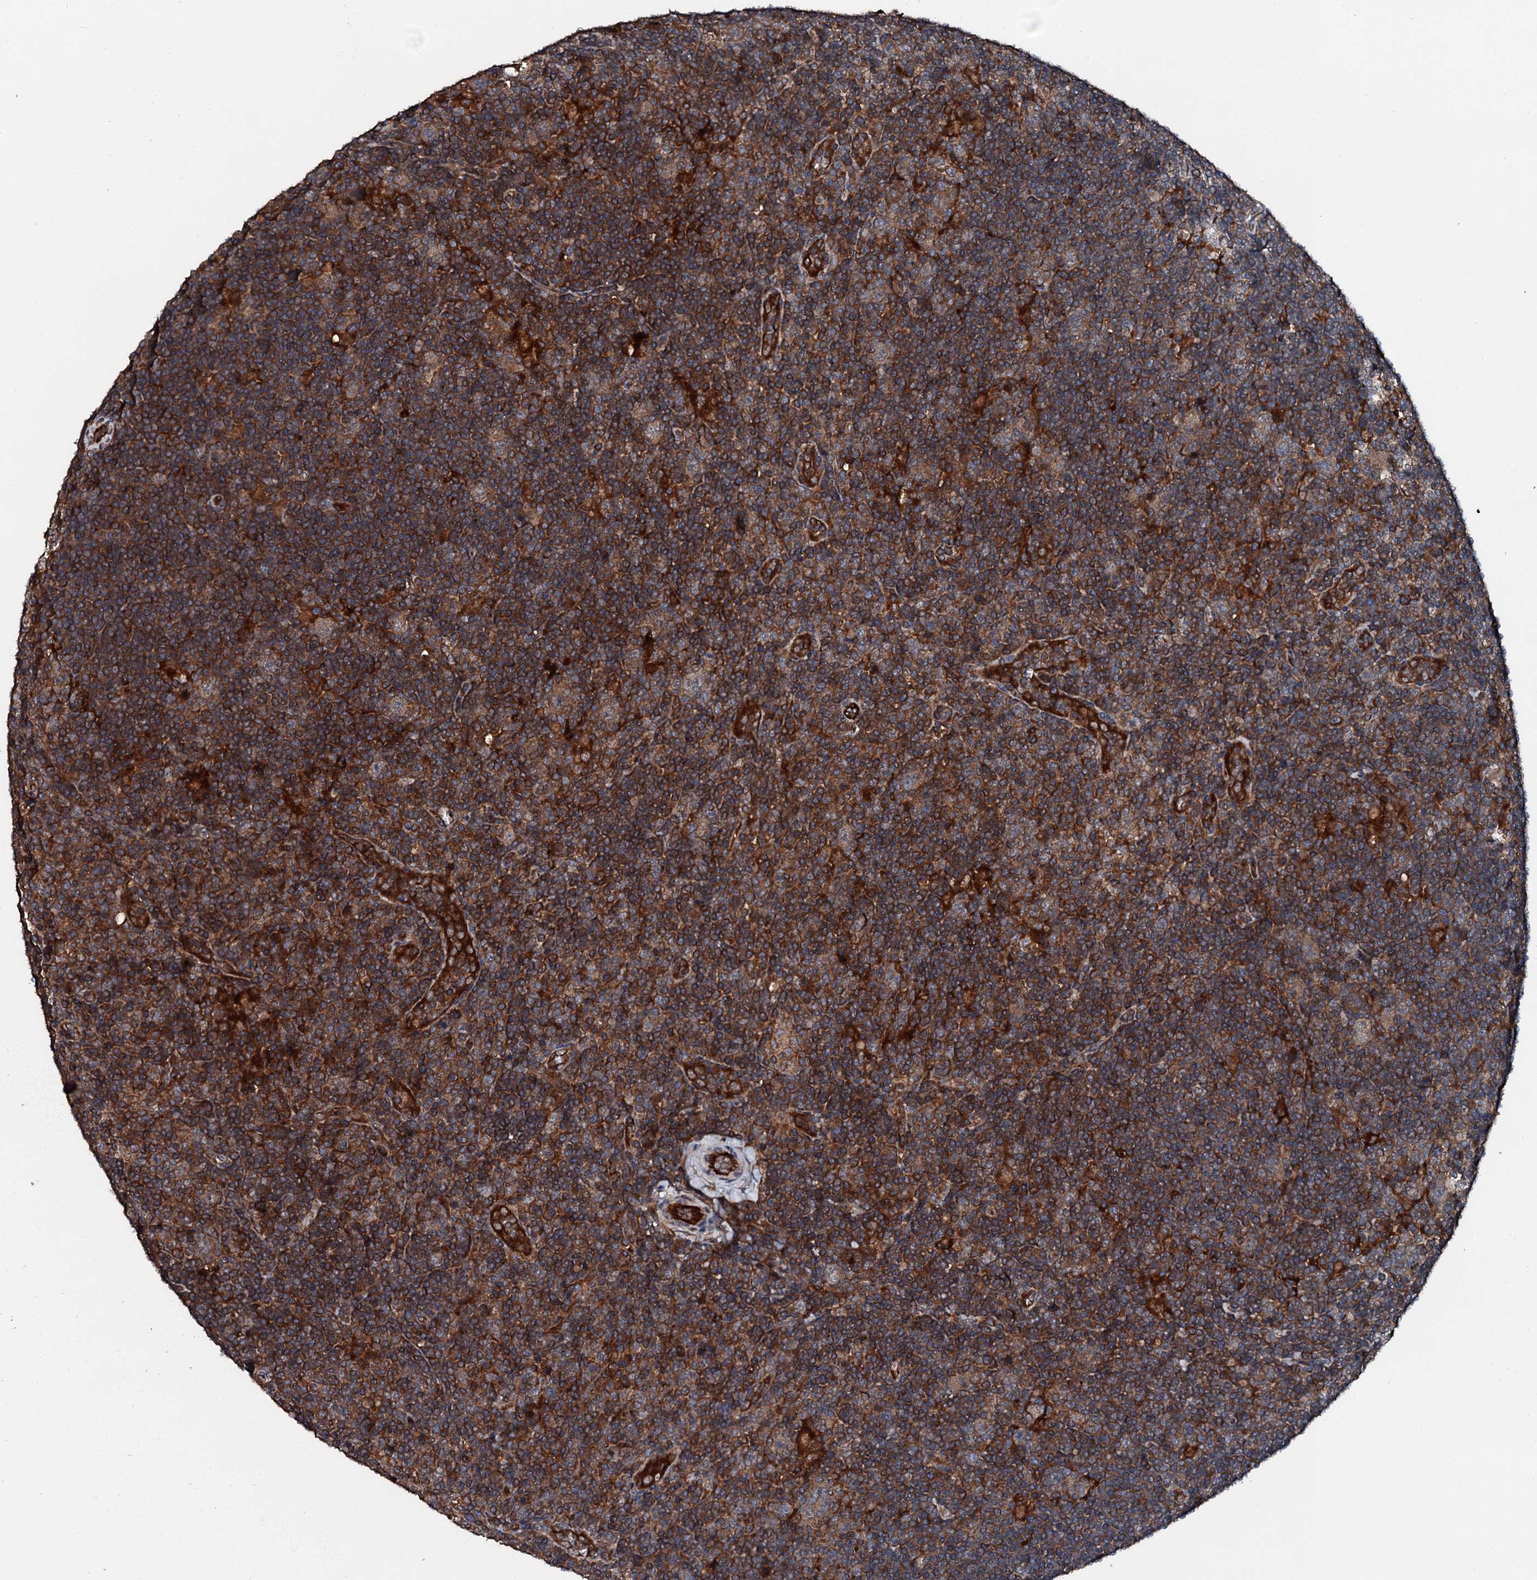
{"staining": {"intensity": "weak", "quantity": ">75%", "location": "cytoplasmic/membranous"}, "tissue": "lymphoma", "cell_type": "Tumor cells", "image_type": "cancer", "snomed": [{"axis": "morphology", "description": "Hodgkin's disease, NOS"}, {"axis": "topography", "description": "Lymph node"}], "caption": "Protein staining reveals weak cytoplasmic/membranous expression in approximately >75% of tumor cells in Hodgkin's disease. (DAB (3,3'-diaminobenzidine) IHC with brightfield microscopy, high magnification).", "gene": "FGD4", "patient": {"sex": "female", "age": 57}}